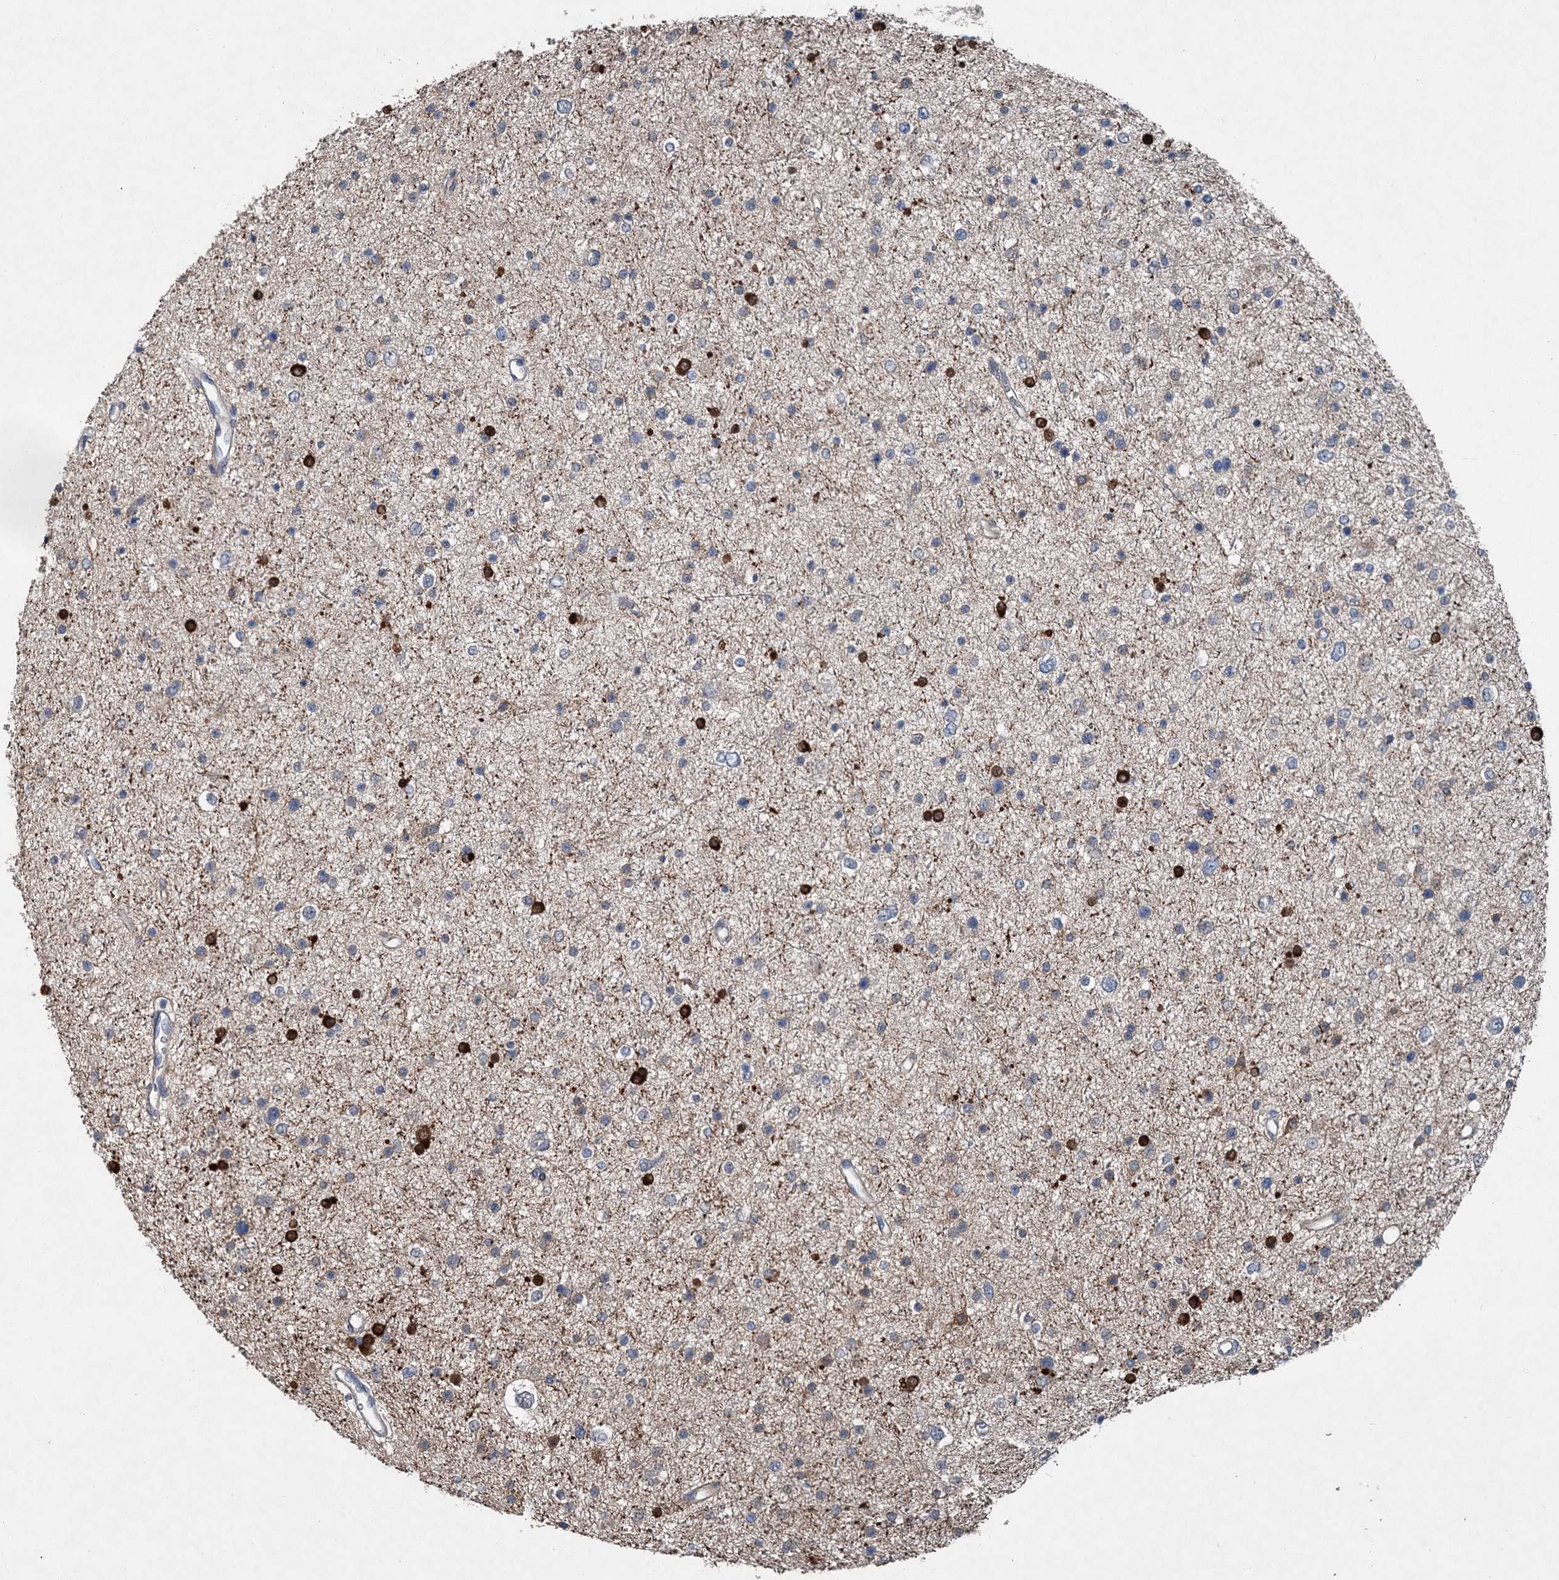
{"staining": {"intensity": "negative", "quantity": "none", "location": "none"}, "tissue": "glioma", "cell_type": "Tumor cells", "image_type": "cancer", "snomed": [{"axis": "morphology", "description": "Glioma, malignant, Low grade"}, {"axis": "topography", "description": "Brain"}], "caption": "Immunohistochemistry micrograph of human glioma stained for a protein (brown), which displays no expression in tumor cells. (DAB immunohistochemistry (IHC) visualized using brightfield microscopy, high magnification).", "gene": "SPOPL", "patient": {"sex": "female", "age": 37}}